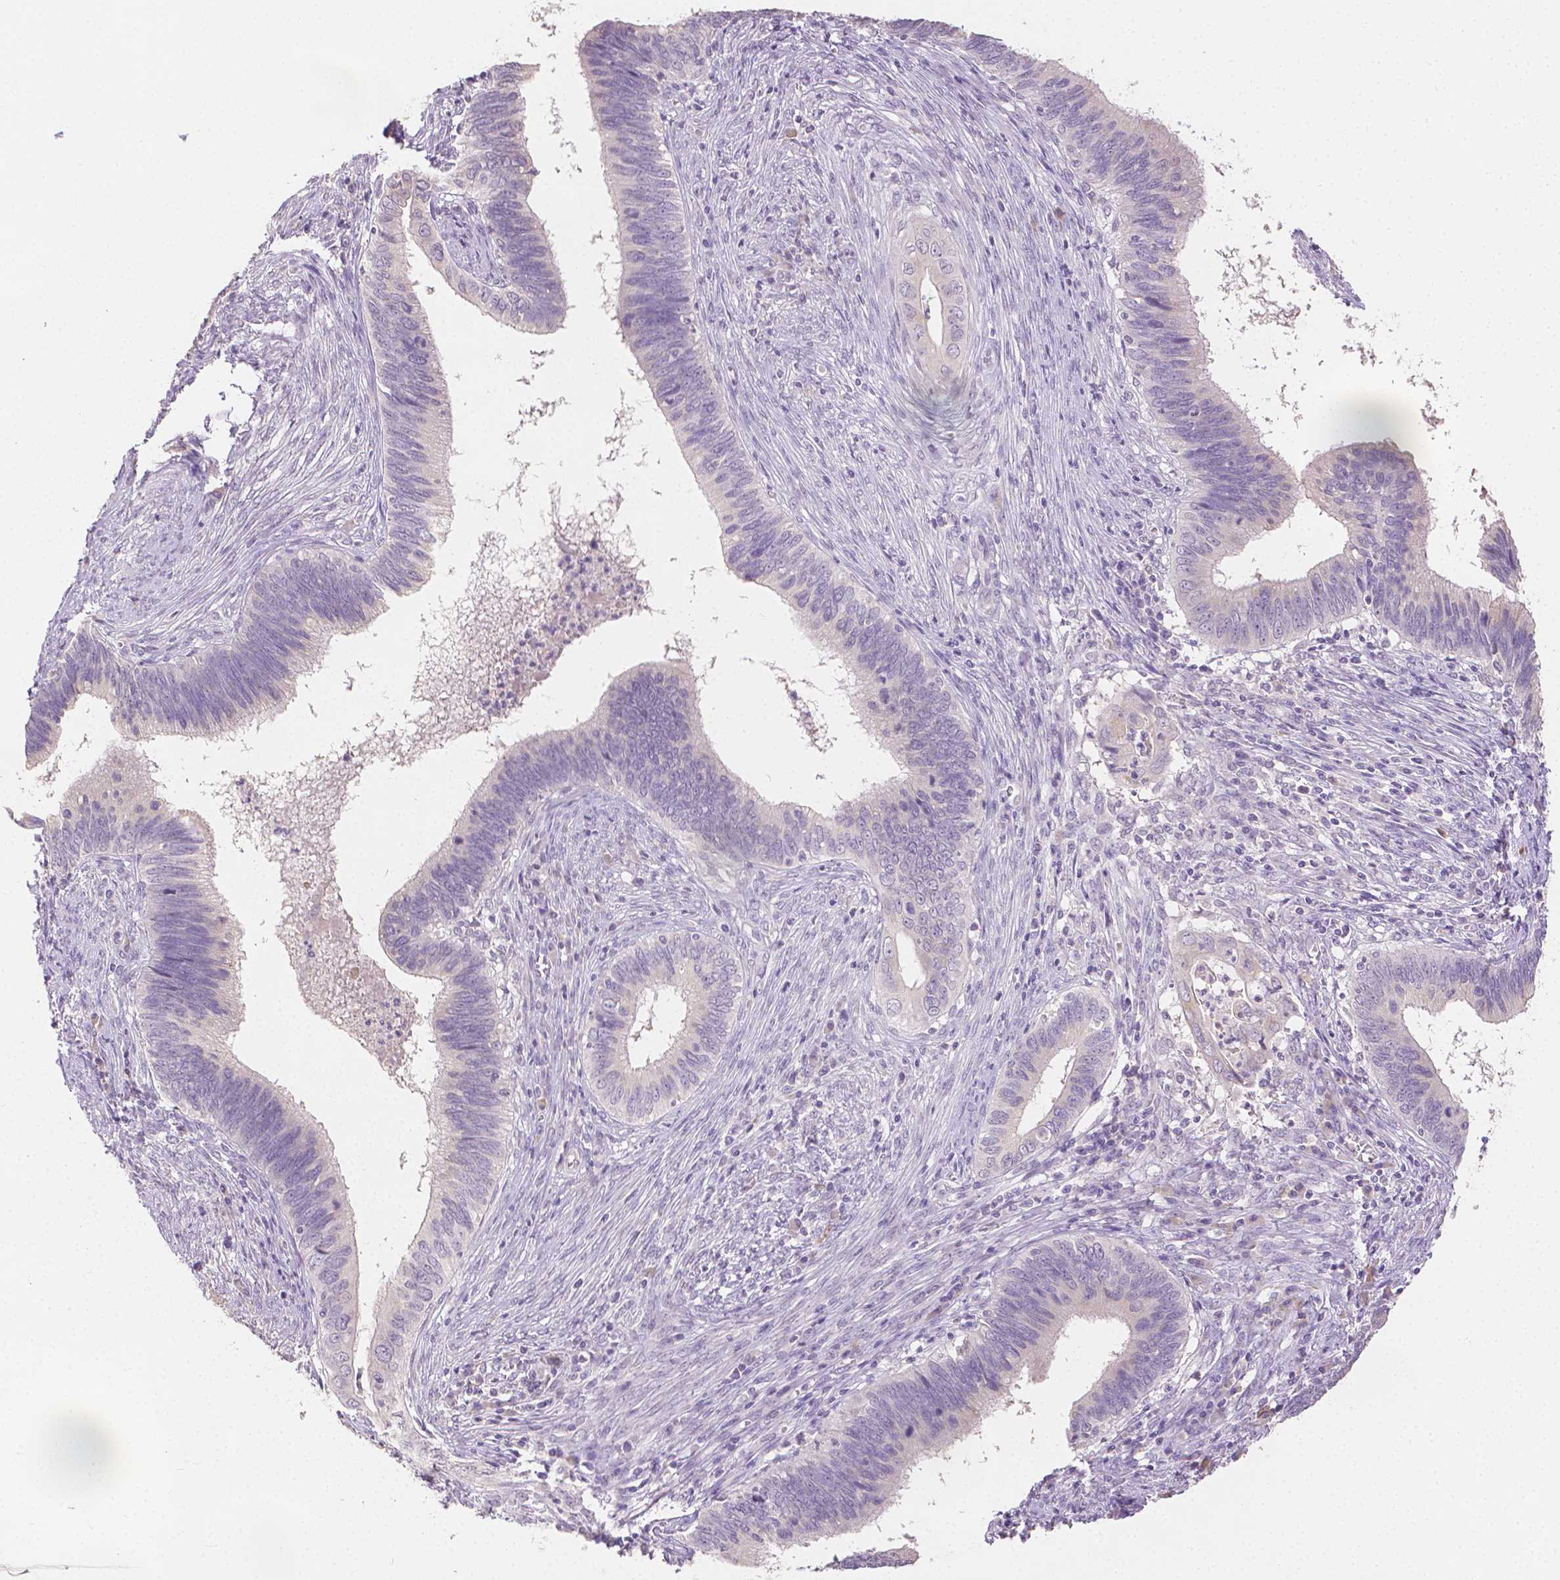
{"staining": {"intensity": "negative", "quantity": "none", "location": "none"}, "tissue": "cervical cancer", "cell_type": "Tumor cells", "image_type": "cancer", "snomed": [{"axis": "morphology", "description": "Adenocarcinoma, NOS"}, {"axis": "topography", "description": "Cervix"}], "caption": "Immunohistochemical staining of human cervical cancer displays no significant expression in tumor cells.", "gene": "TGM1", "patient": {"sex": "female", "age": 42}}